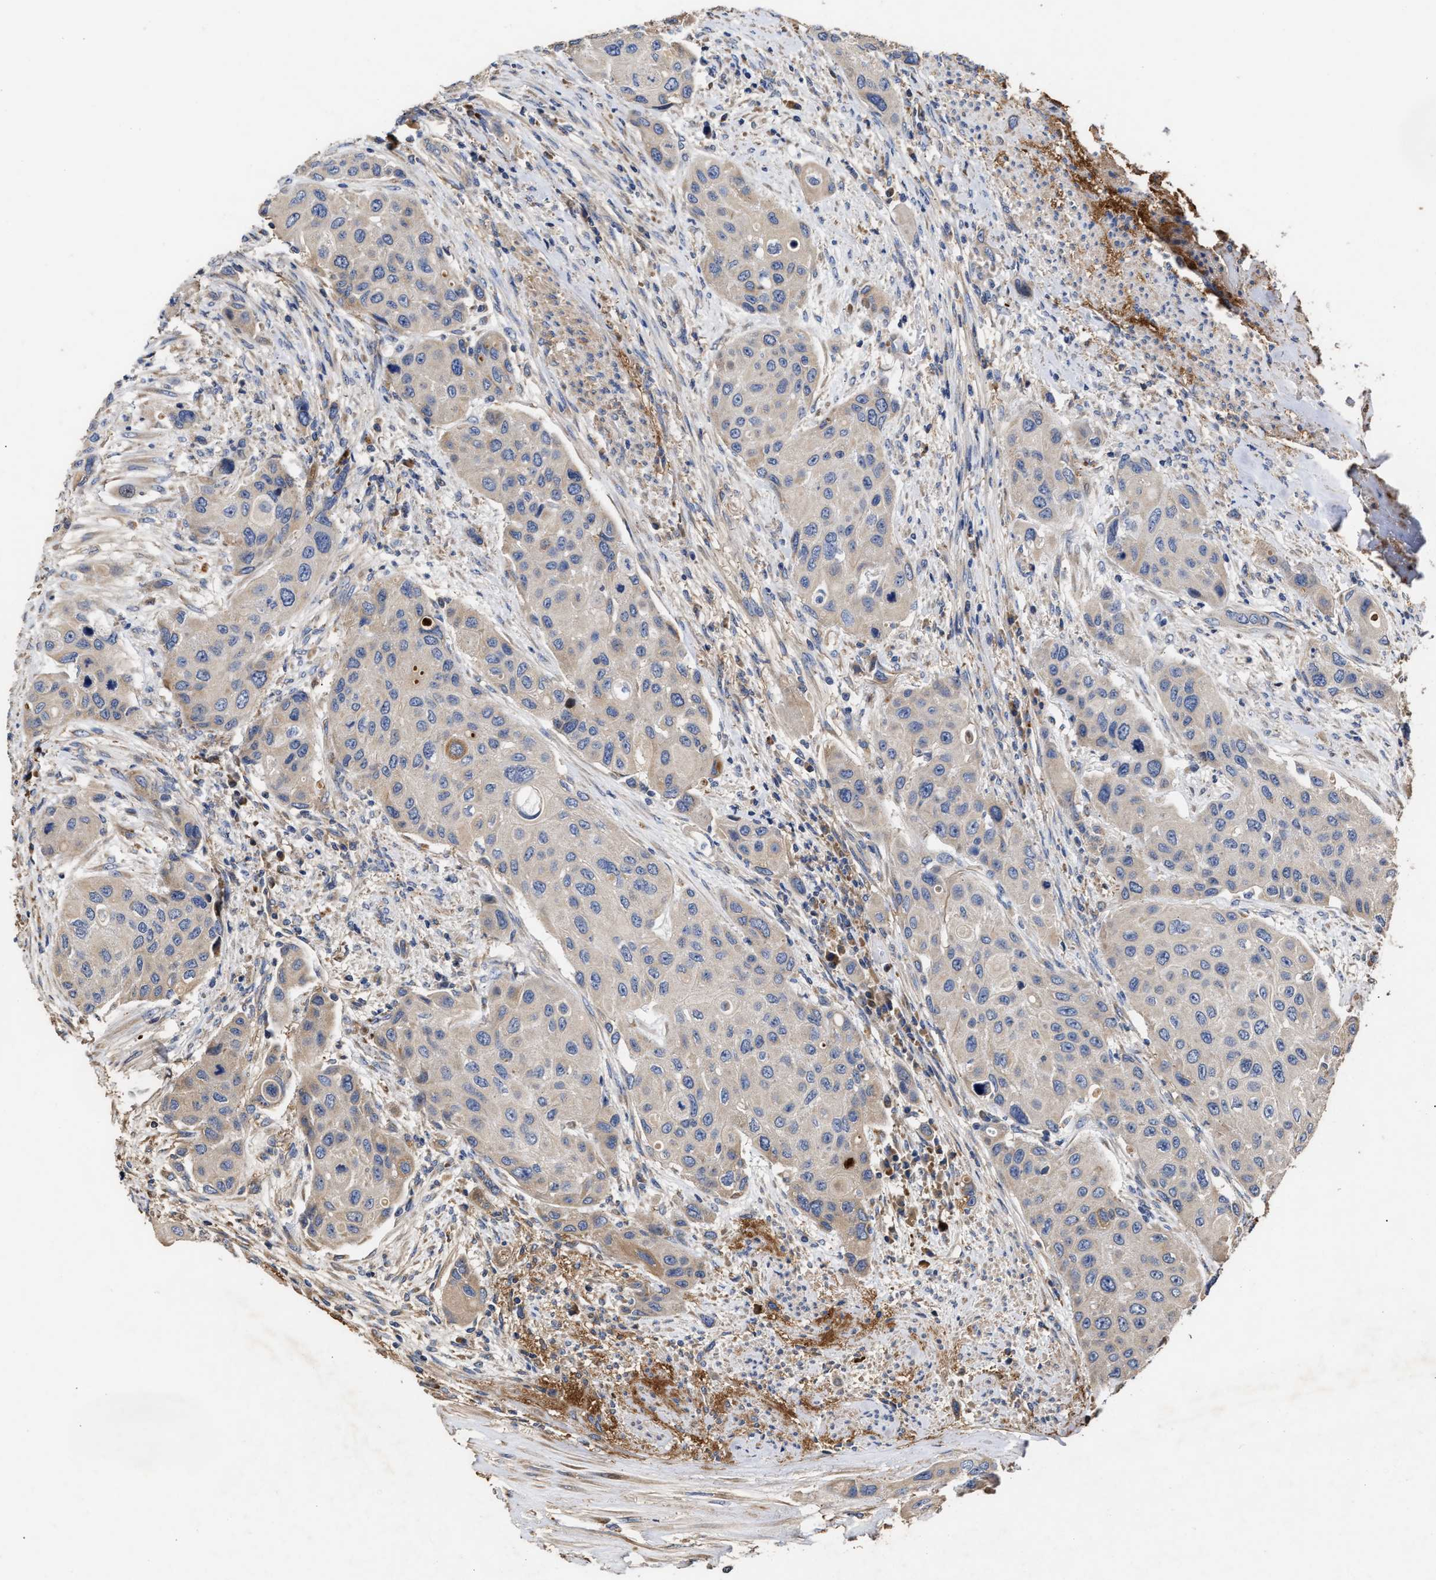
{"staining": {"intensity": "weak", "quantity": "<25%", "location": "cytoplasmic/membranous"}, "tissue": "urothelial cancer", "cell_type": "Tumor cells", "image_type": "cancer", "snomed": [{"axis": "morphology", "description": "Urothelial carcinoma, High grade"}, {"axis": "topography", "description": "Urinary bladder"}], "caption": "DAB immunohistochemical staining of human urothelial cancer shows no significant positivity in tumor cells.", "gene": "GOSR1", "patient": {"sex": "female", "age": 56}}